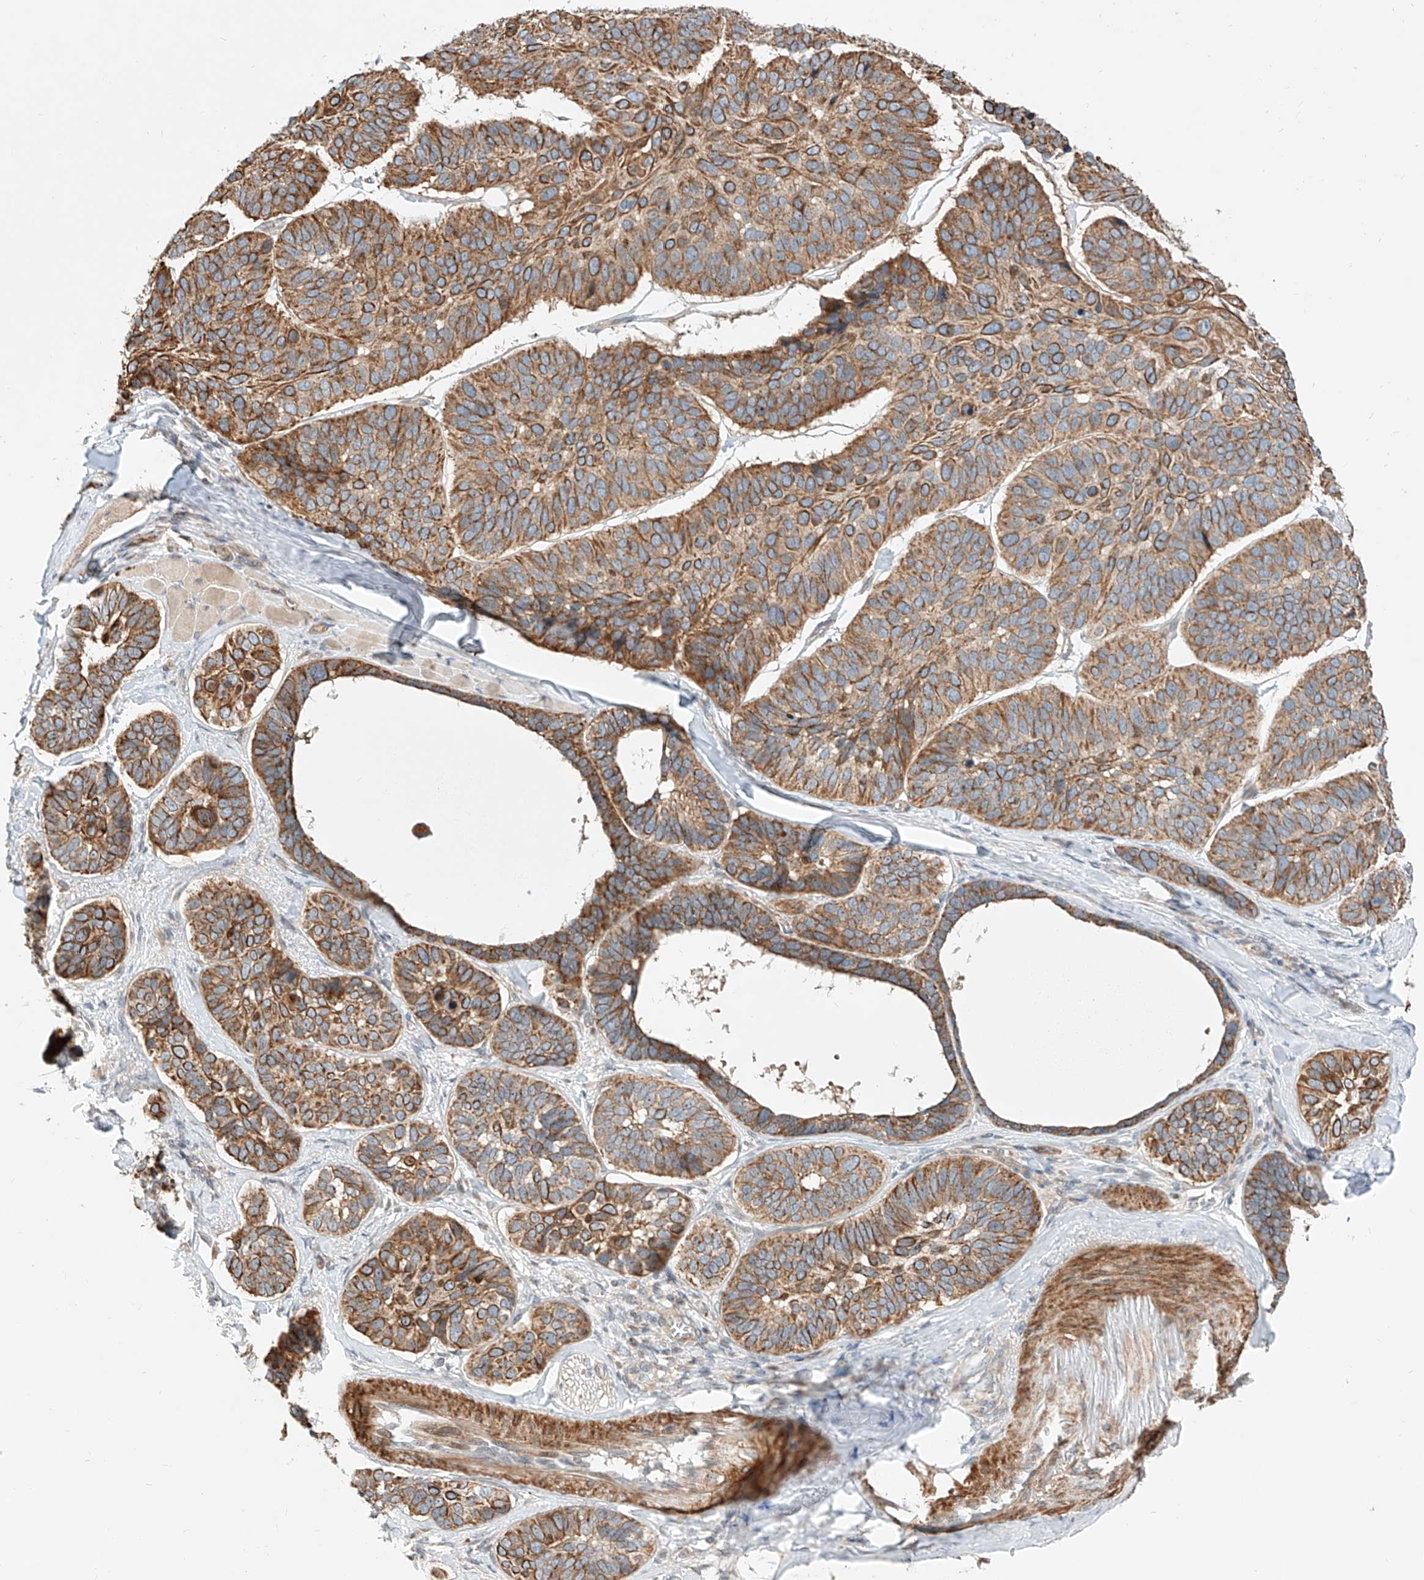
{"staining": {"intensity": "strong", "quantity": ">75%", "location": "cytoplasmic/membranous"}, "tissue": "skin cancer", "cell_type": "Tumor cells", "image_type": "cancer", "snomed": [{"axis": "morphology", "description": "Basal cell carcinoma"}, {"axis": "topography", "description": "Skin"}], "caption": "Skin cancer (basal cell carcinoma) stained with a brown dye demonstrates strong cytoplasmic/membranous positive staining in approximately >75% of tumor cells.", "gene": "CPAMD8", "patient": {"sex": "male", "age": 62}}